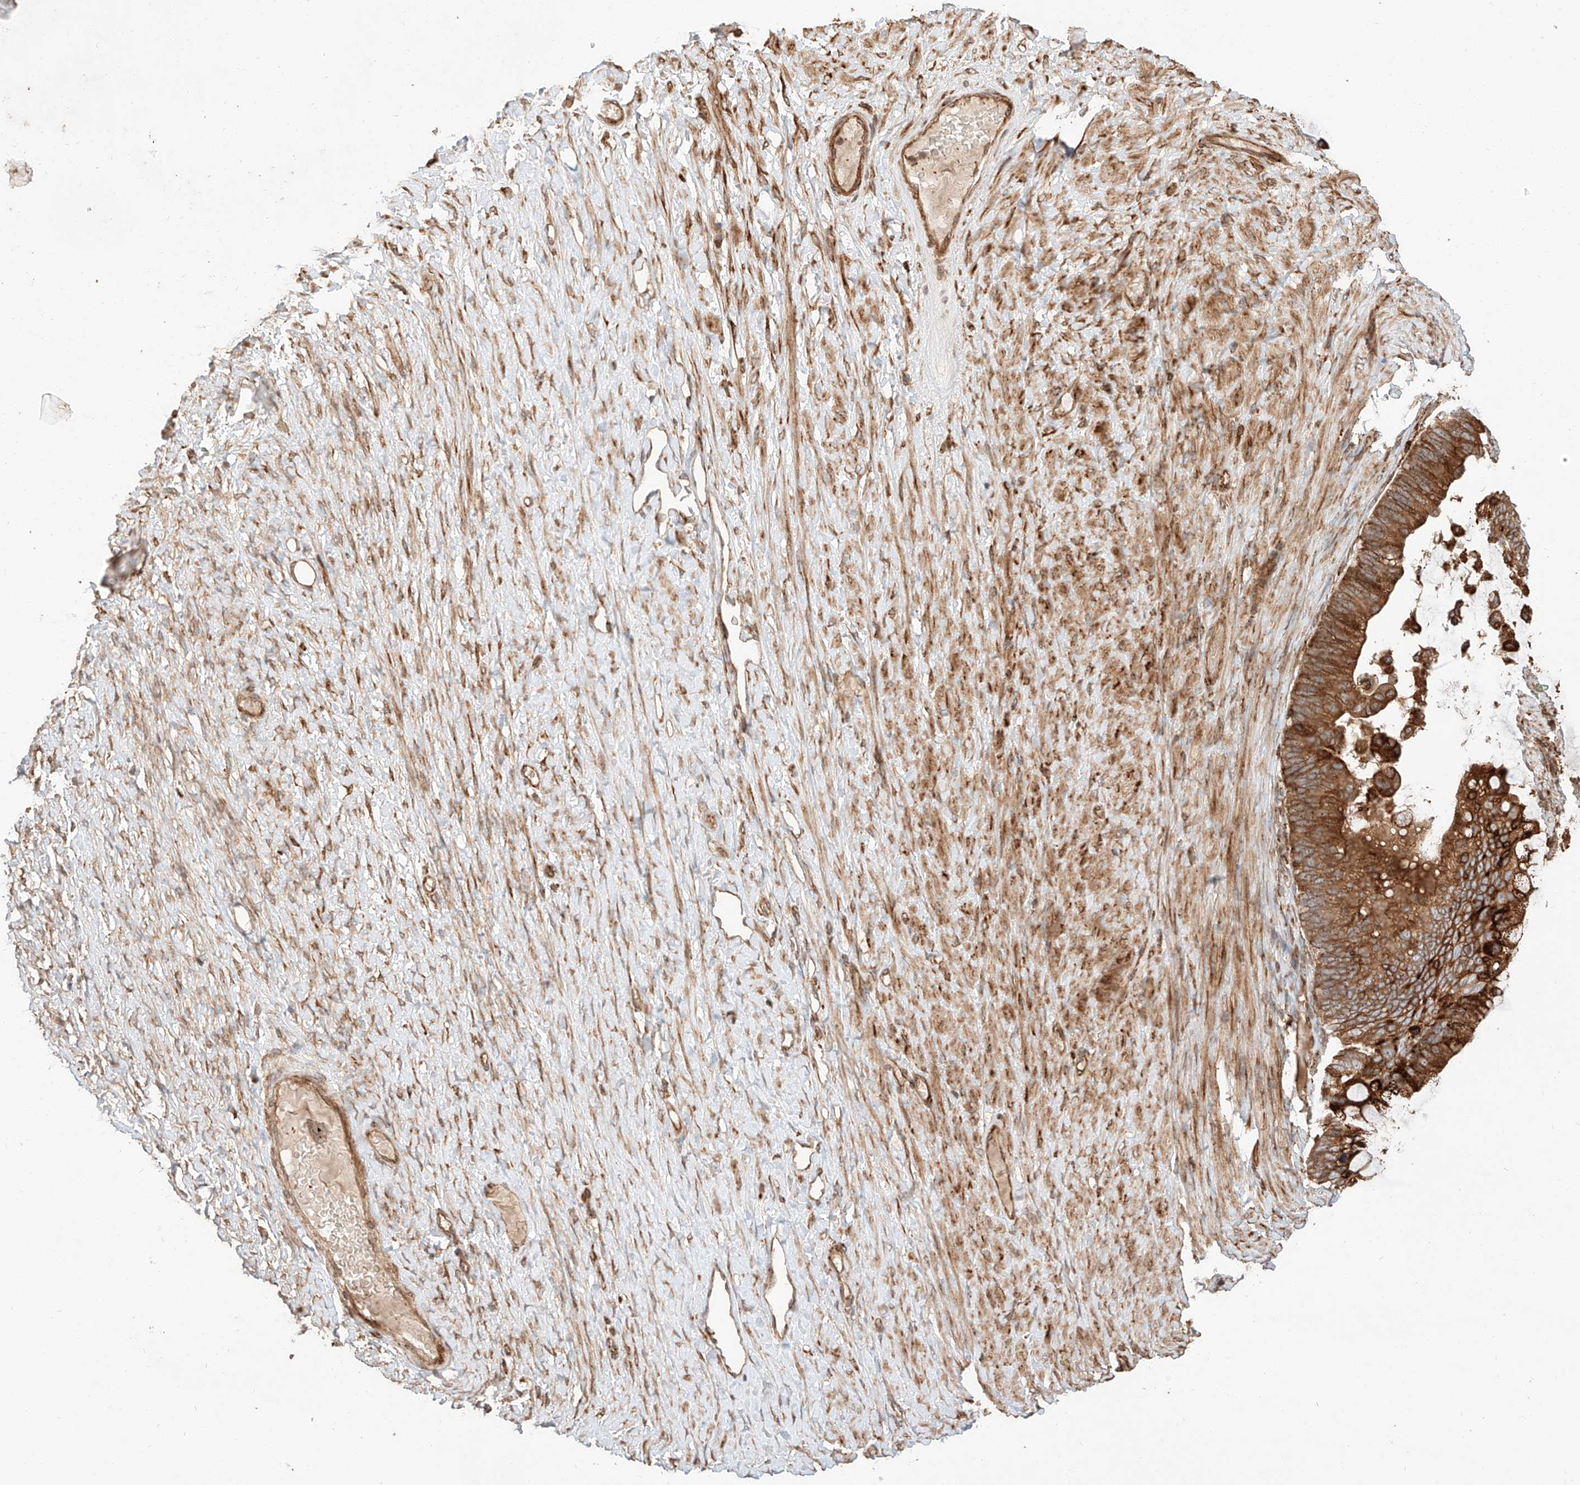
{"staining": {"intensity": "strong", "quantity": ">75%", "location": "cytoplasmic/membranous"}, "tissue": "ovarian cancer", "cell_type": "Tumor cells", "image_type": "cancer", "snomed": [{"axis": "morphology", "description": "Cystadenocarcinoma, mucinous, NOS"}, {"axis": "topography", "description": "Ovary"}], "caption": "DAB (3,3'-diaminobenzidine) immunohistochemical staining of human ovarian cancer (mucinous cystadenocarcinoma) shows strong cytoplasmic/membranous protein staining in about >75% of tumor cells. (IHC, brightfield microscopy, high magnification).", "gene": "ZNF84", "patient": {"sex": "female", "age": 61}}